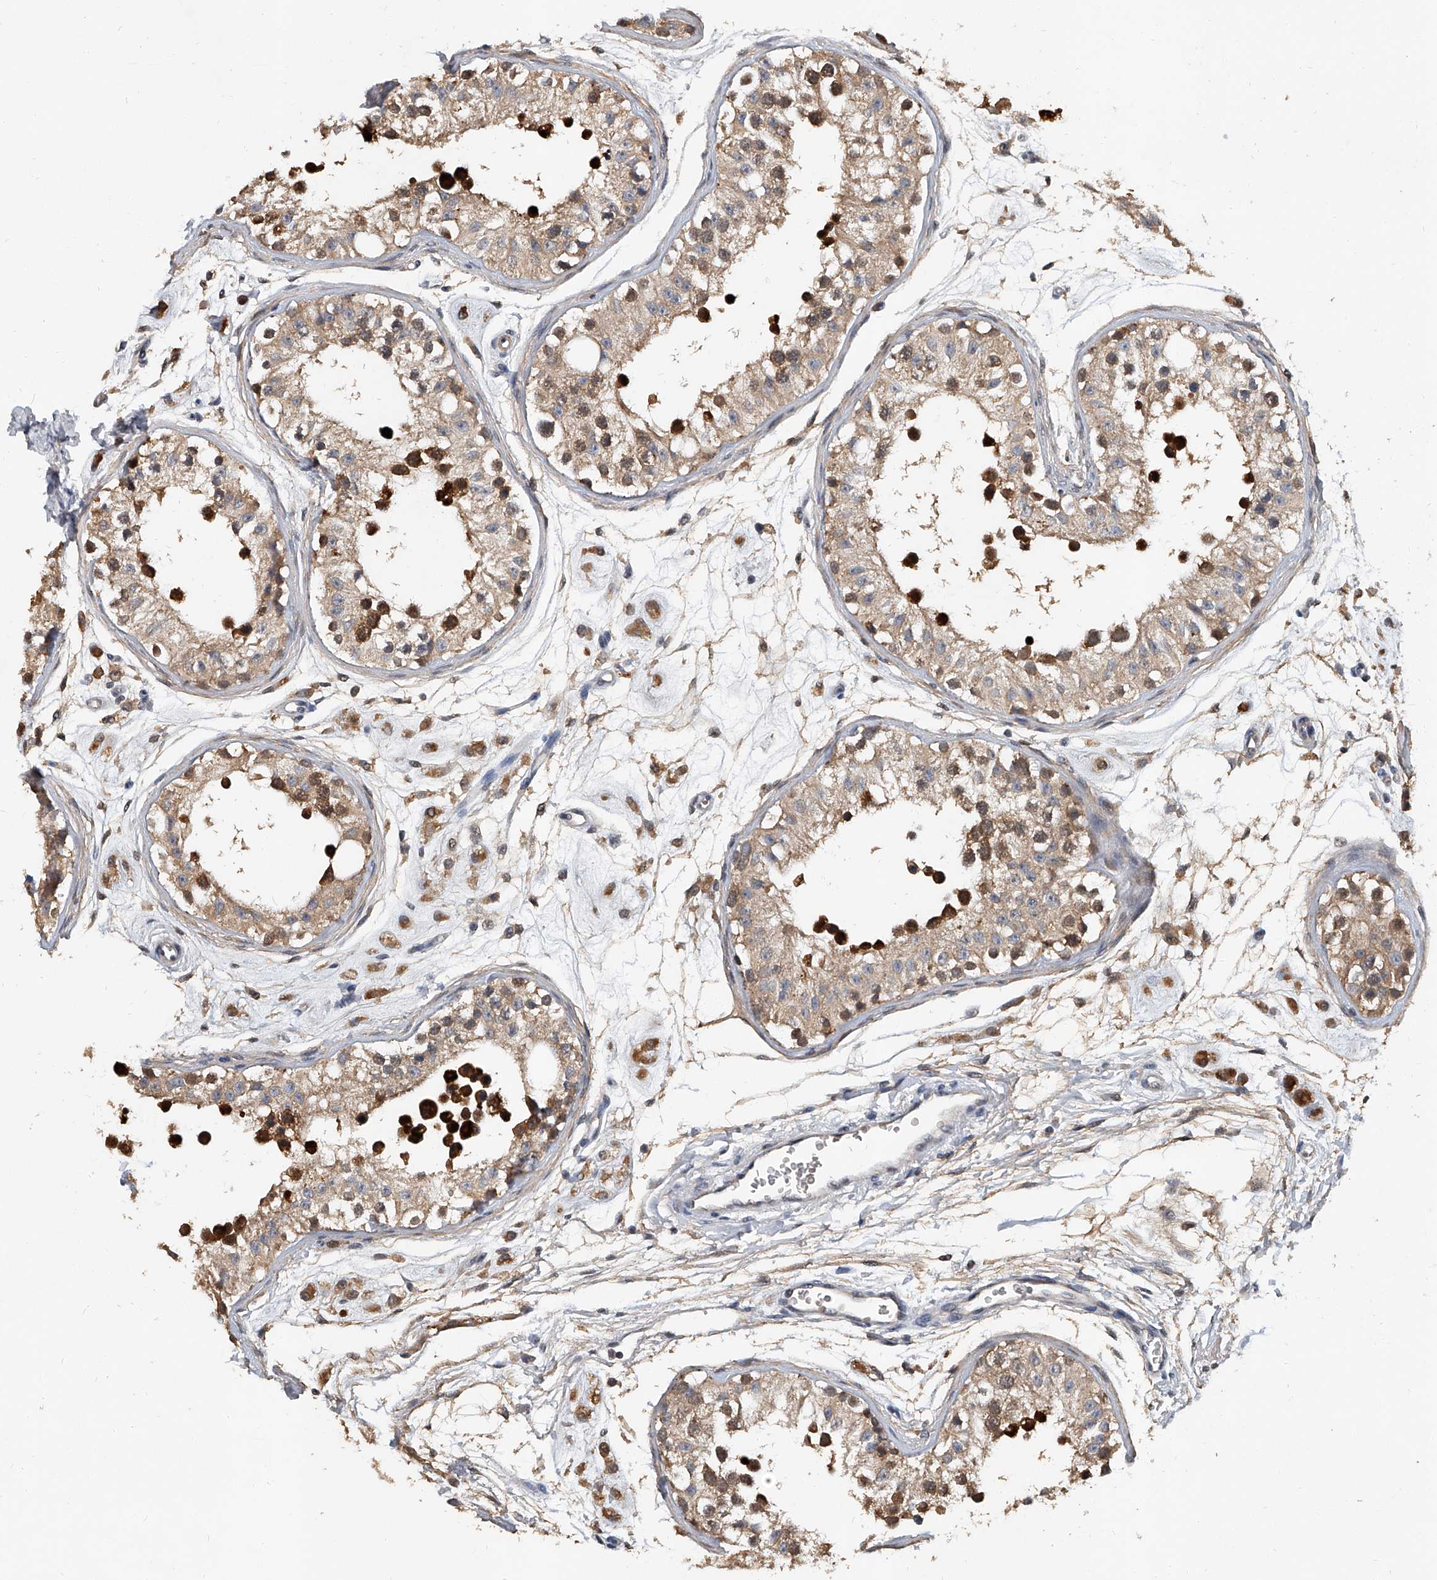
{"staining": {"intensity": "strong", "quantity": "25%-75%", "location": "cytoplasmic/membranous"}, "tissue": "testis", "cell_type": "Cells in seminiferous ducts", "image_type": "normal", "snomed": [{"axis": "morphology", "description": "Normal tissue, NOS"}, {"axis": "morphology", "description": "Adenocarcinoma, metastatic, NOS"}, {"axis": "topography", "description": "Testis"}], "caption": "Cells in seminiferous ducts demonstrate high levels of strong cytoplasmic/membranous expression in approximately 25%-75% of cells in benign testis. The protein is shown in brown color, while the nuclei are stained blue.", "gene": "JAG2", "patient": {"sex": "male", "age": 26}}